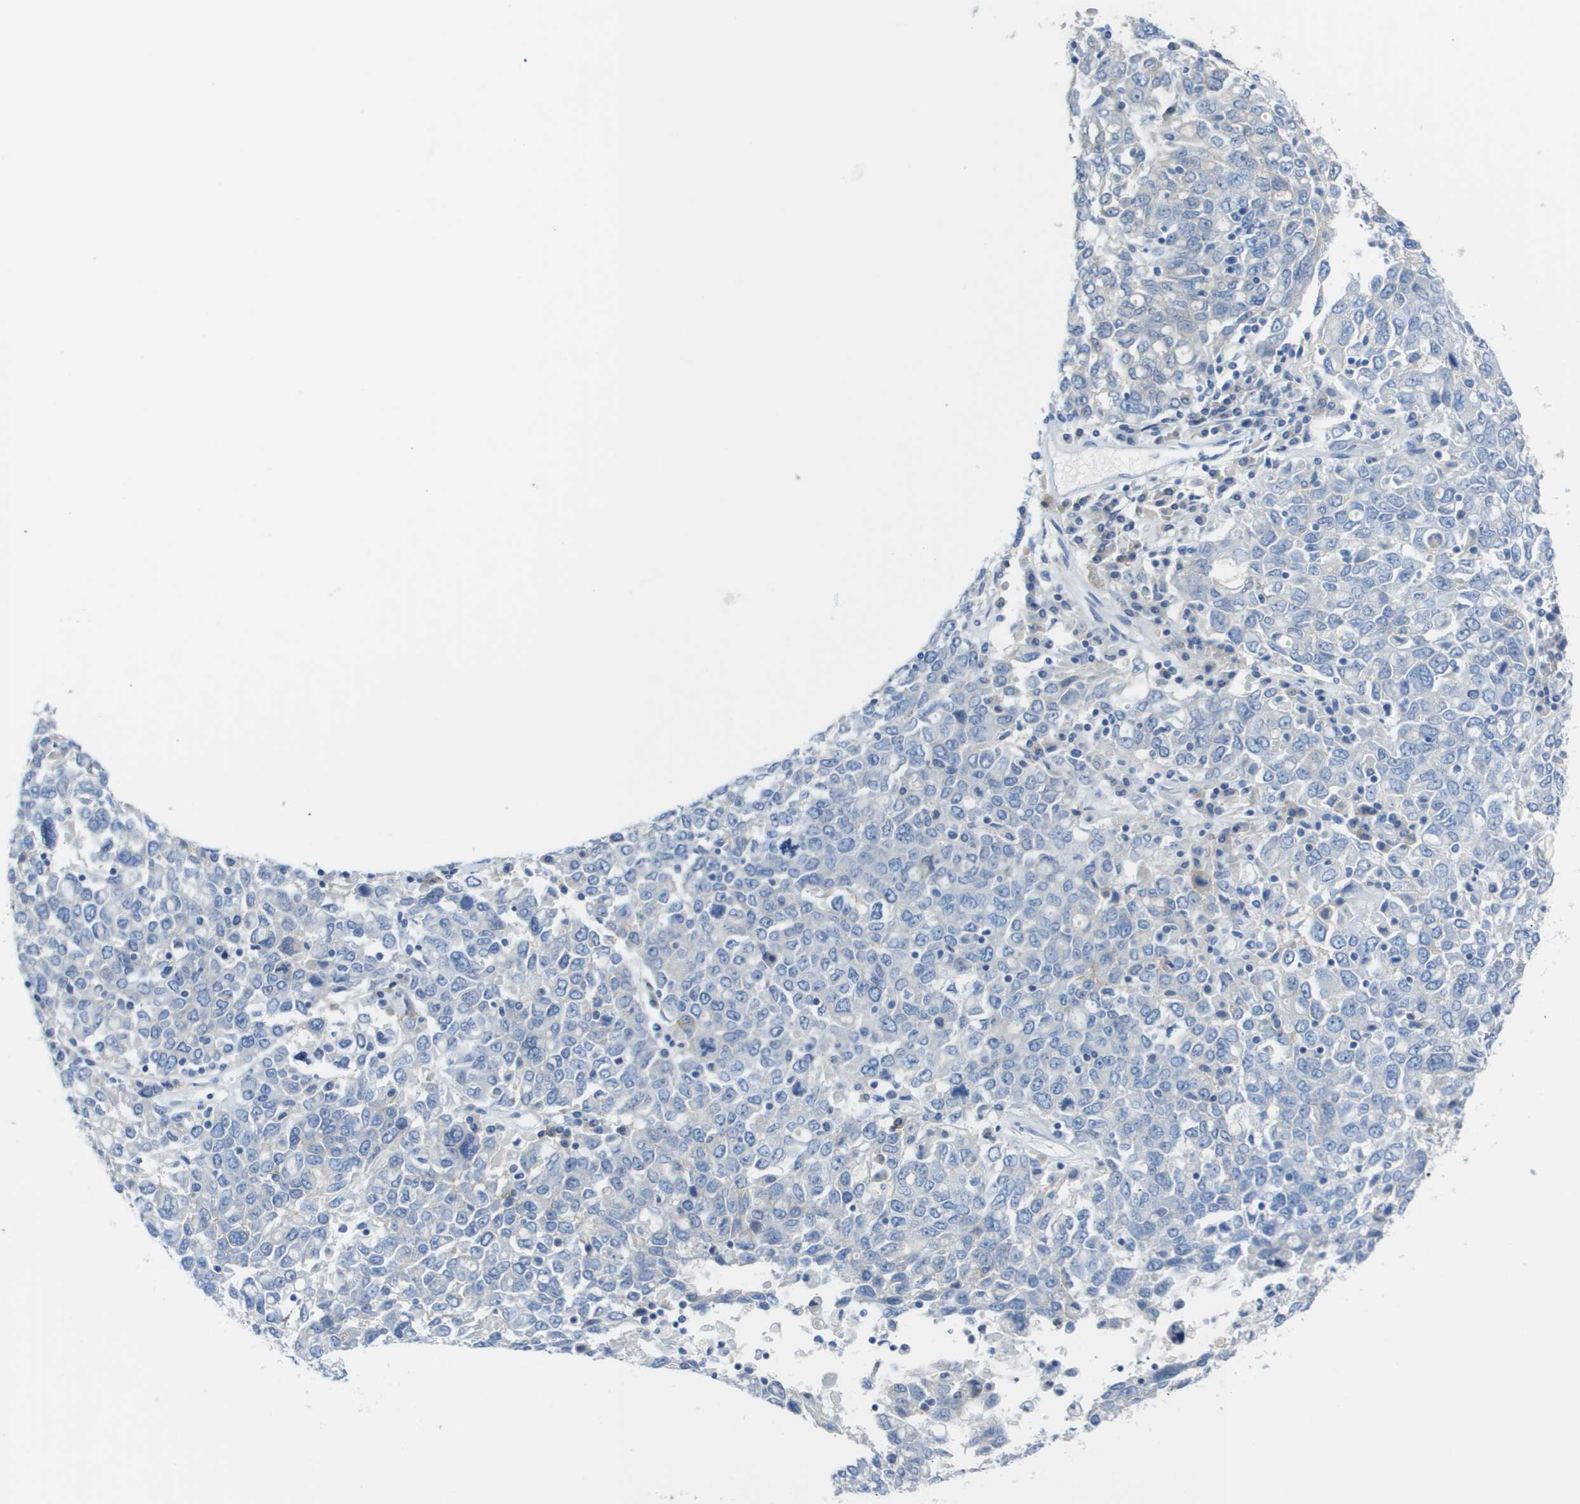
{"staining": {"intensity": "negative", "quantity": "none", "location": "none"}, "tissue": "ovarian cancer", "cell_type": "Tumor cells", "image_type": "cancer", "snomed": [{"axis": "morphology", "description": "Carcinoma, endometroid"}, {"axis": "topography", "description": "Ovary"}], "caption": "The micrograph shows no staining of tumor cells in endometroid carcinoma (ovarian).", "gene": "CD46", "patient": {"sex": "female", "age": 62}}